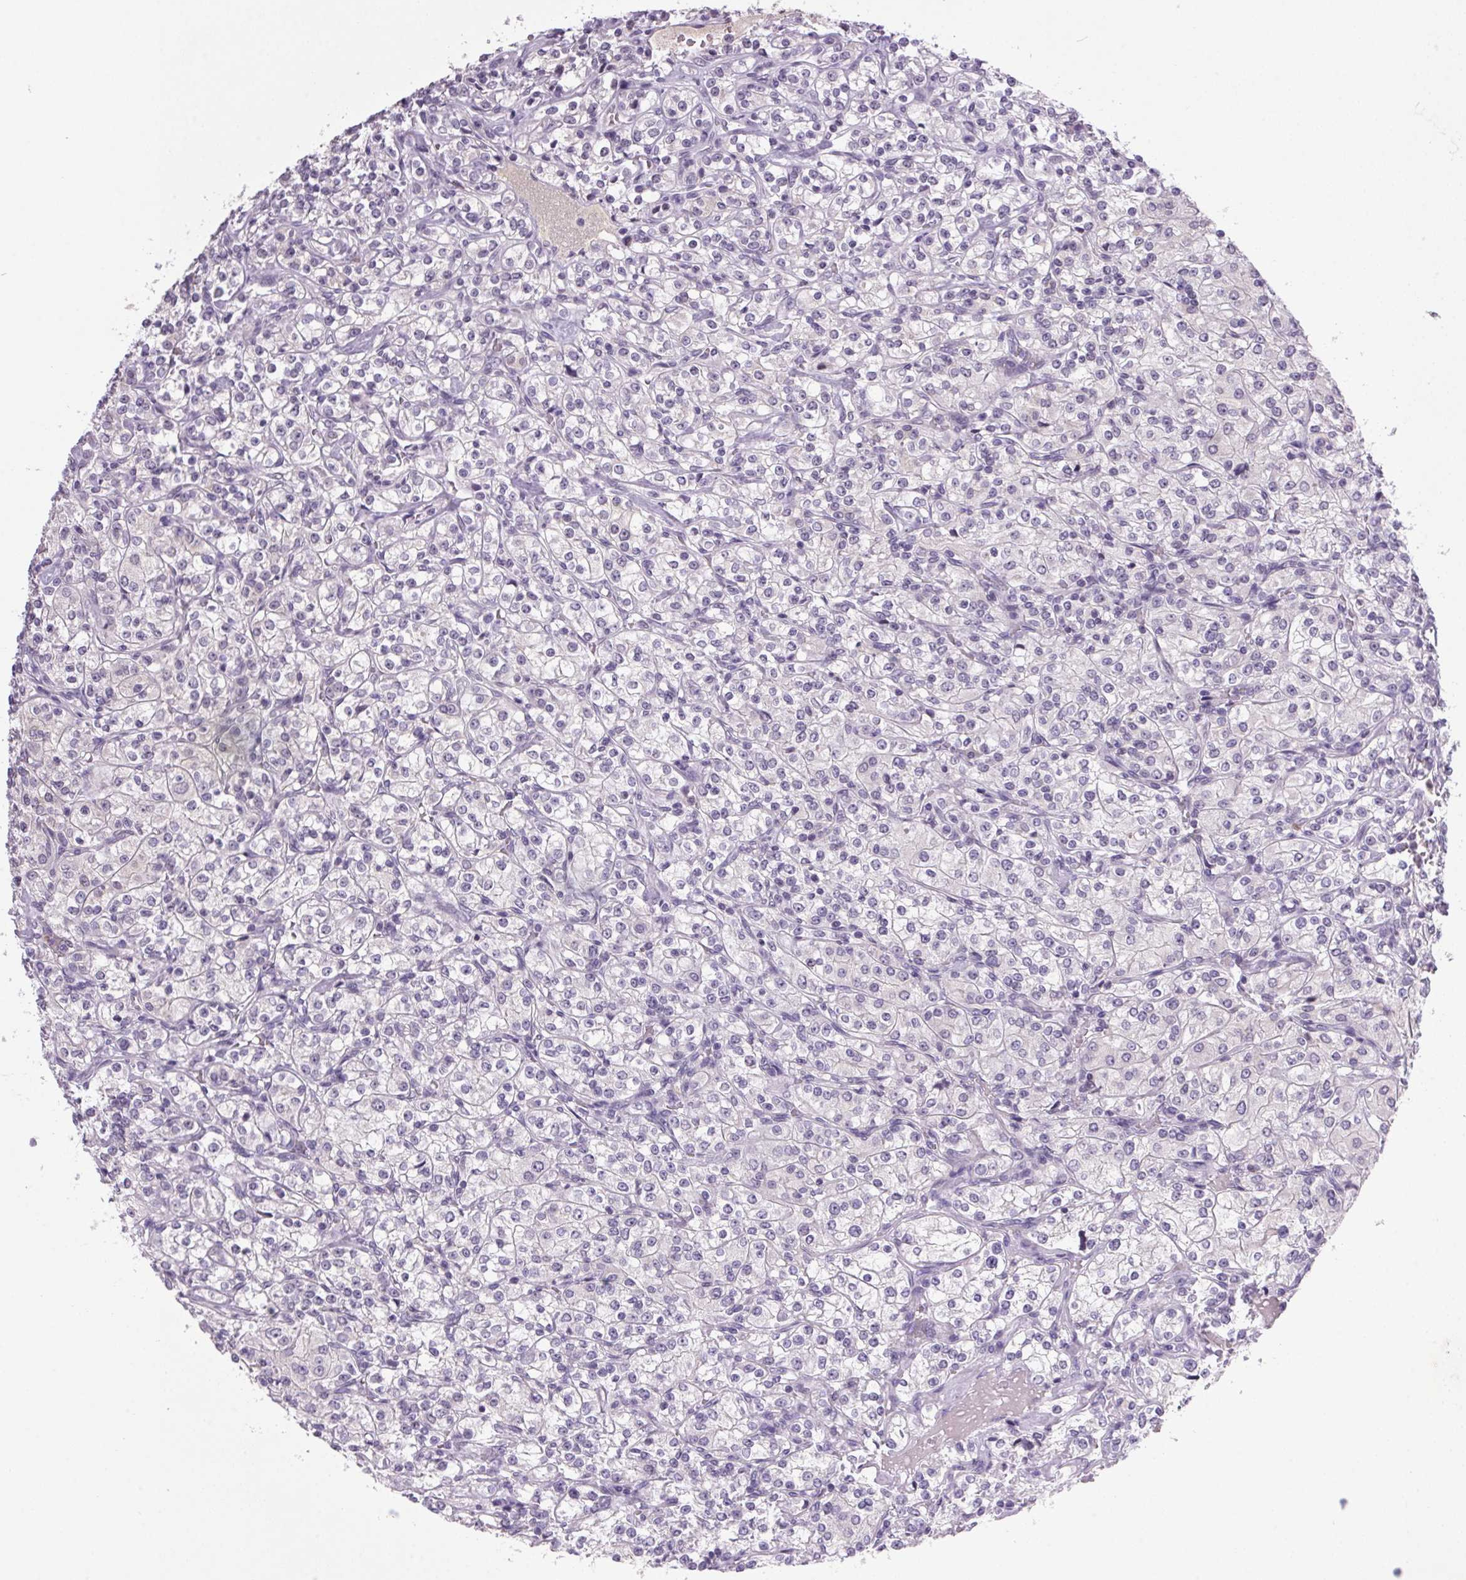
{"staining": {"intensity": "negative", "quantity": "none", "location": "none"}, "tissue": "renal cancer", "cell_type": "Tumor cells", "image_type": "cancer", "snomed": [{"axis": "morphology", "description": "Adenocarcinoma, NOS"}, {"axis": "topography", "description": "Kidney"}], "caption": "Renal cancer (adenocarcinoma) stained for a protein using immunohistochemistry shows no staining tumor cells.", "gene": "TRDN", "patient": {"sex": "male", "age": 77}}